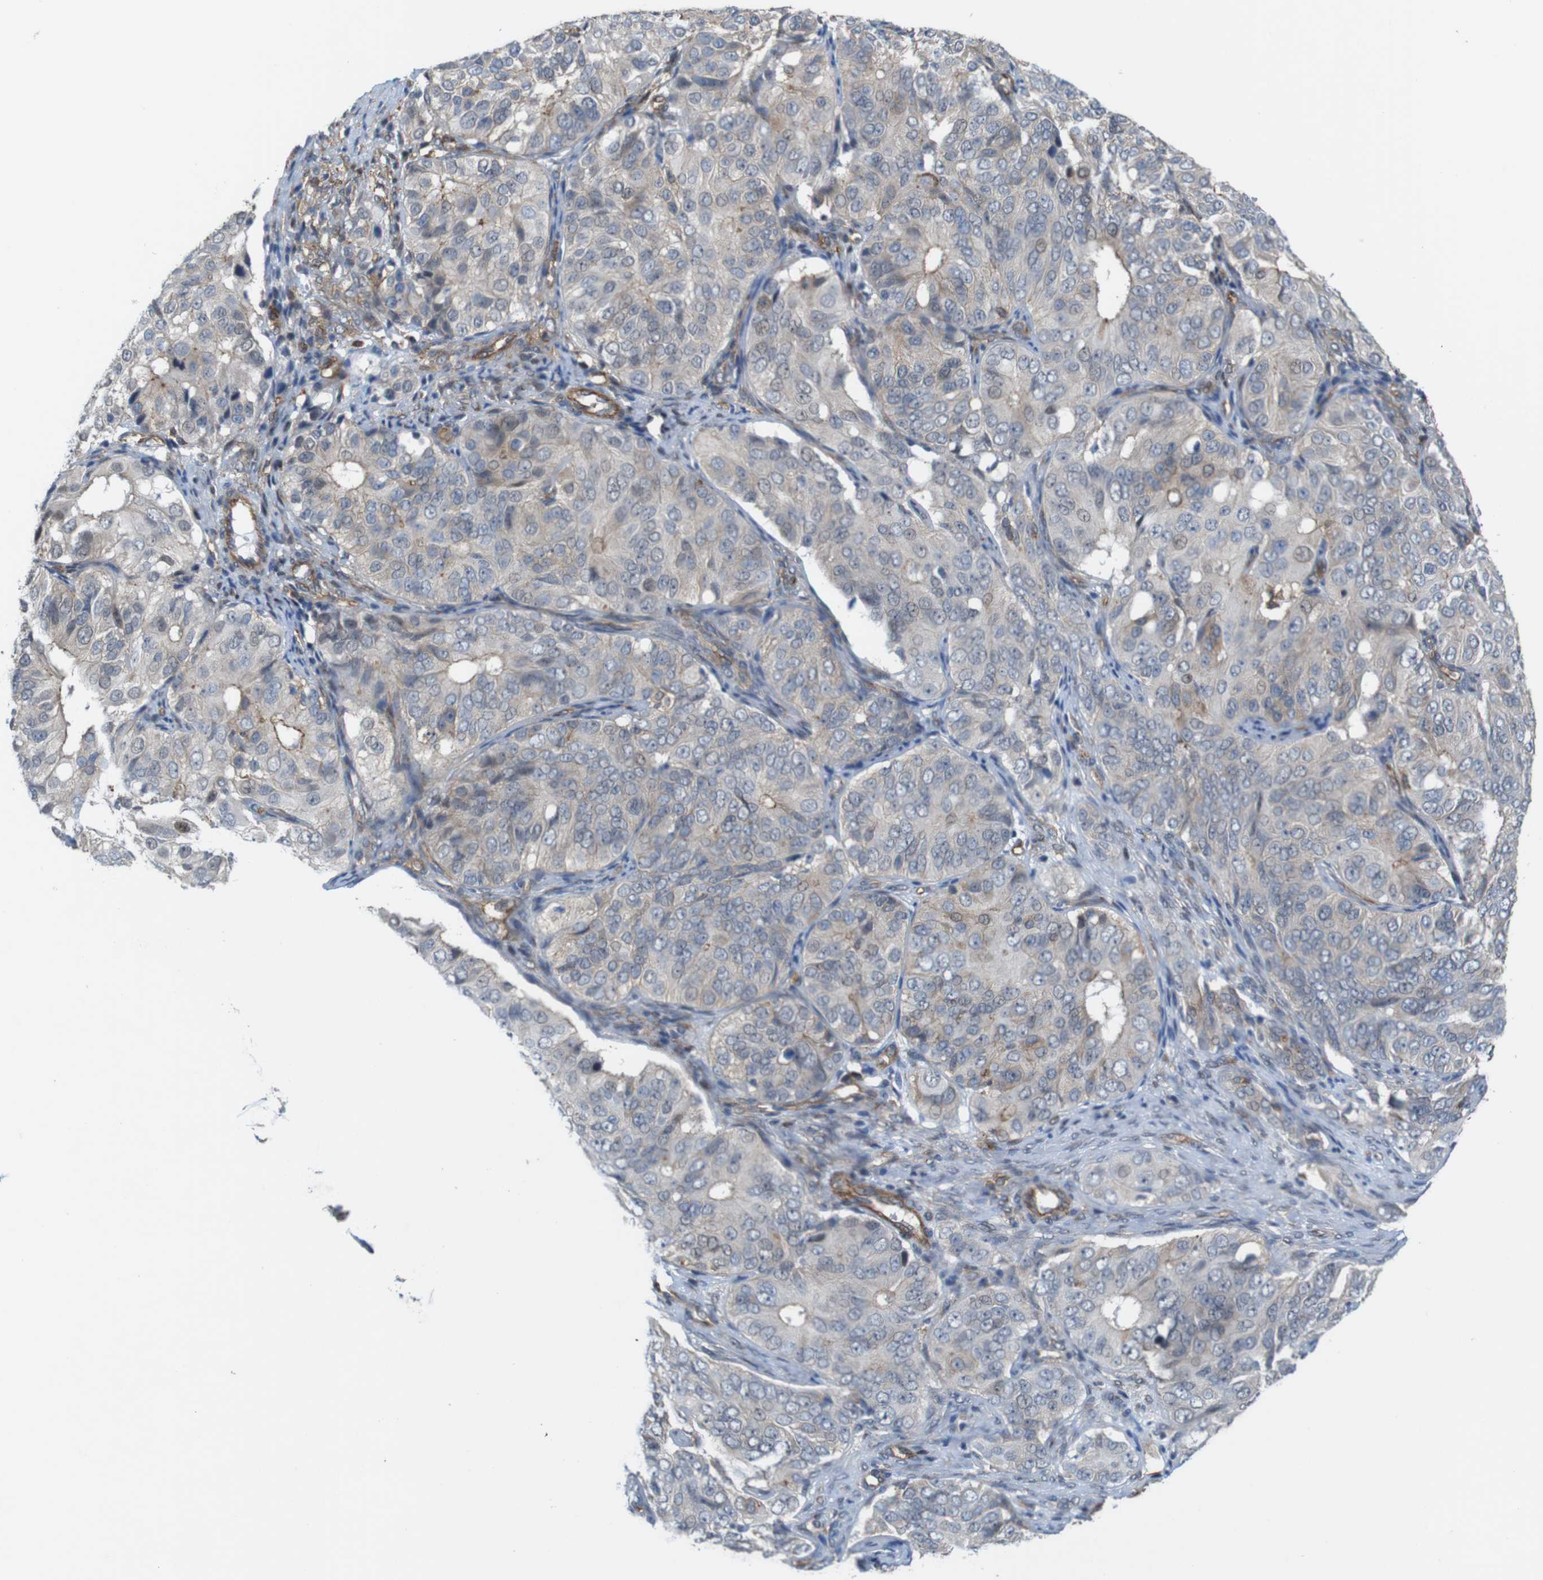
{"staining": {"intensity": "weak", "quantity": "<25%", "location": "cytoplasmic/membranous"}, "tissue": "ovarian cancer", "cell_type": "Tumor cells", "image_type": "cancer", "snomed": [{"axis": "morphology", "description": "Carcinoma, endometroid"}, {"axis": "topography", "description": "Ovary"}], "caption": "Immunohistochemical staining of ovarian cancer demonstrates no significant positivity in tumor cells. (DAB immunohistochemistry, high magnification).", "gene": "PTGER4", "patient": {"sex": "female", "age": 51}}